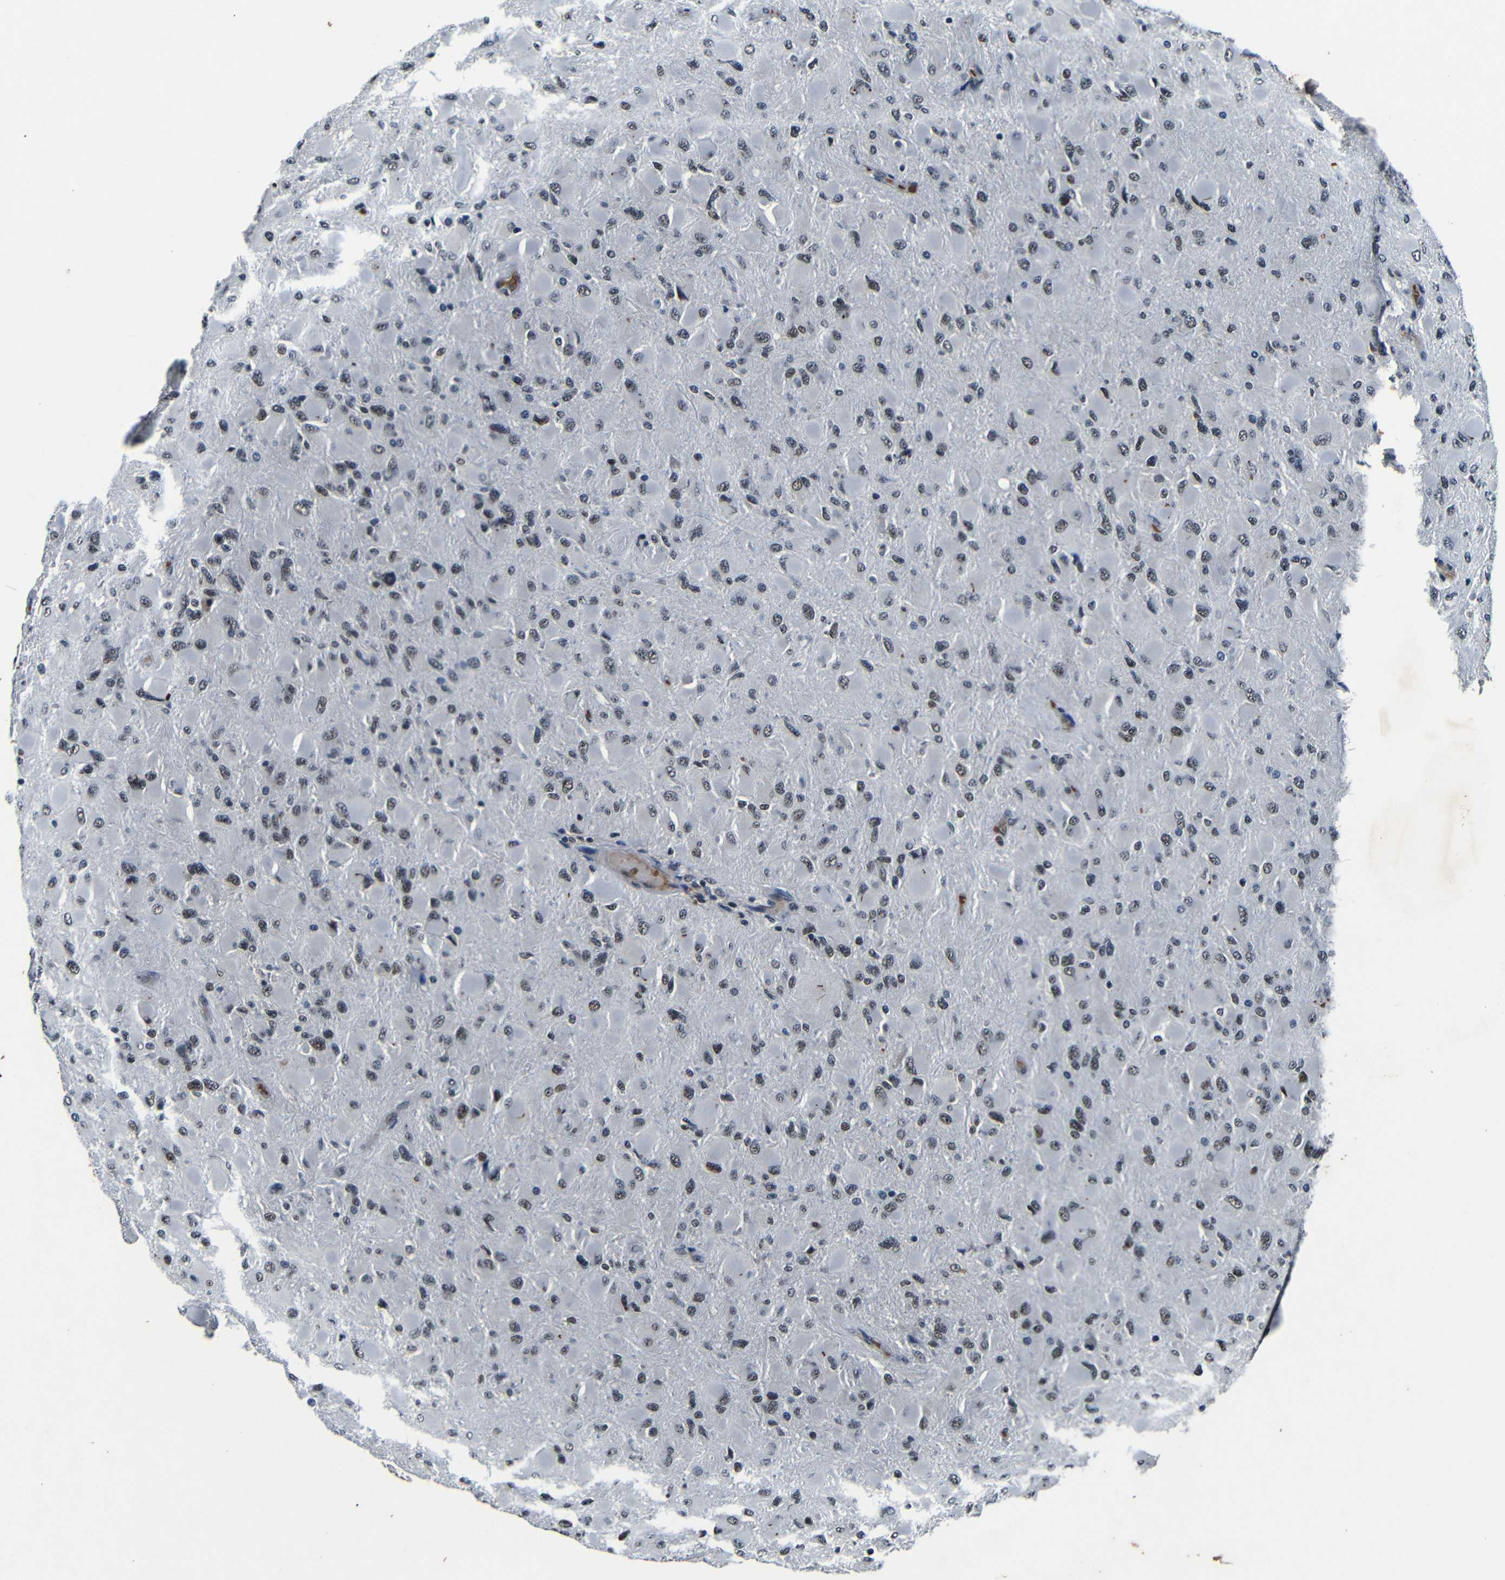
{"staining": {"intensity": "weak", "quantity": ">75%", "location": "nuclear"}, "tissue": "glioma", "cell_type": "Tumor cells", "image_type": "cancer", "snomed": [{"axis": "morphology", "description": "Glioma, malignant, High grade"}, {"axis": "topography", "description": "Cerebral cortex"}], "caption": "An image showing weak nuclear staining in approximately >75% of tumor cells in glioma, as visualized by brown immunohistochemical staining.", "gene": "FOXD4", "patient": {"sex": "female", "age": 36}}